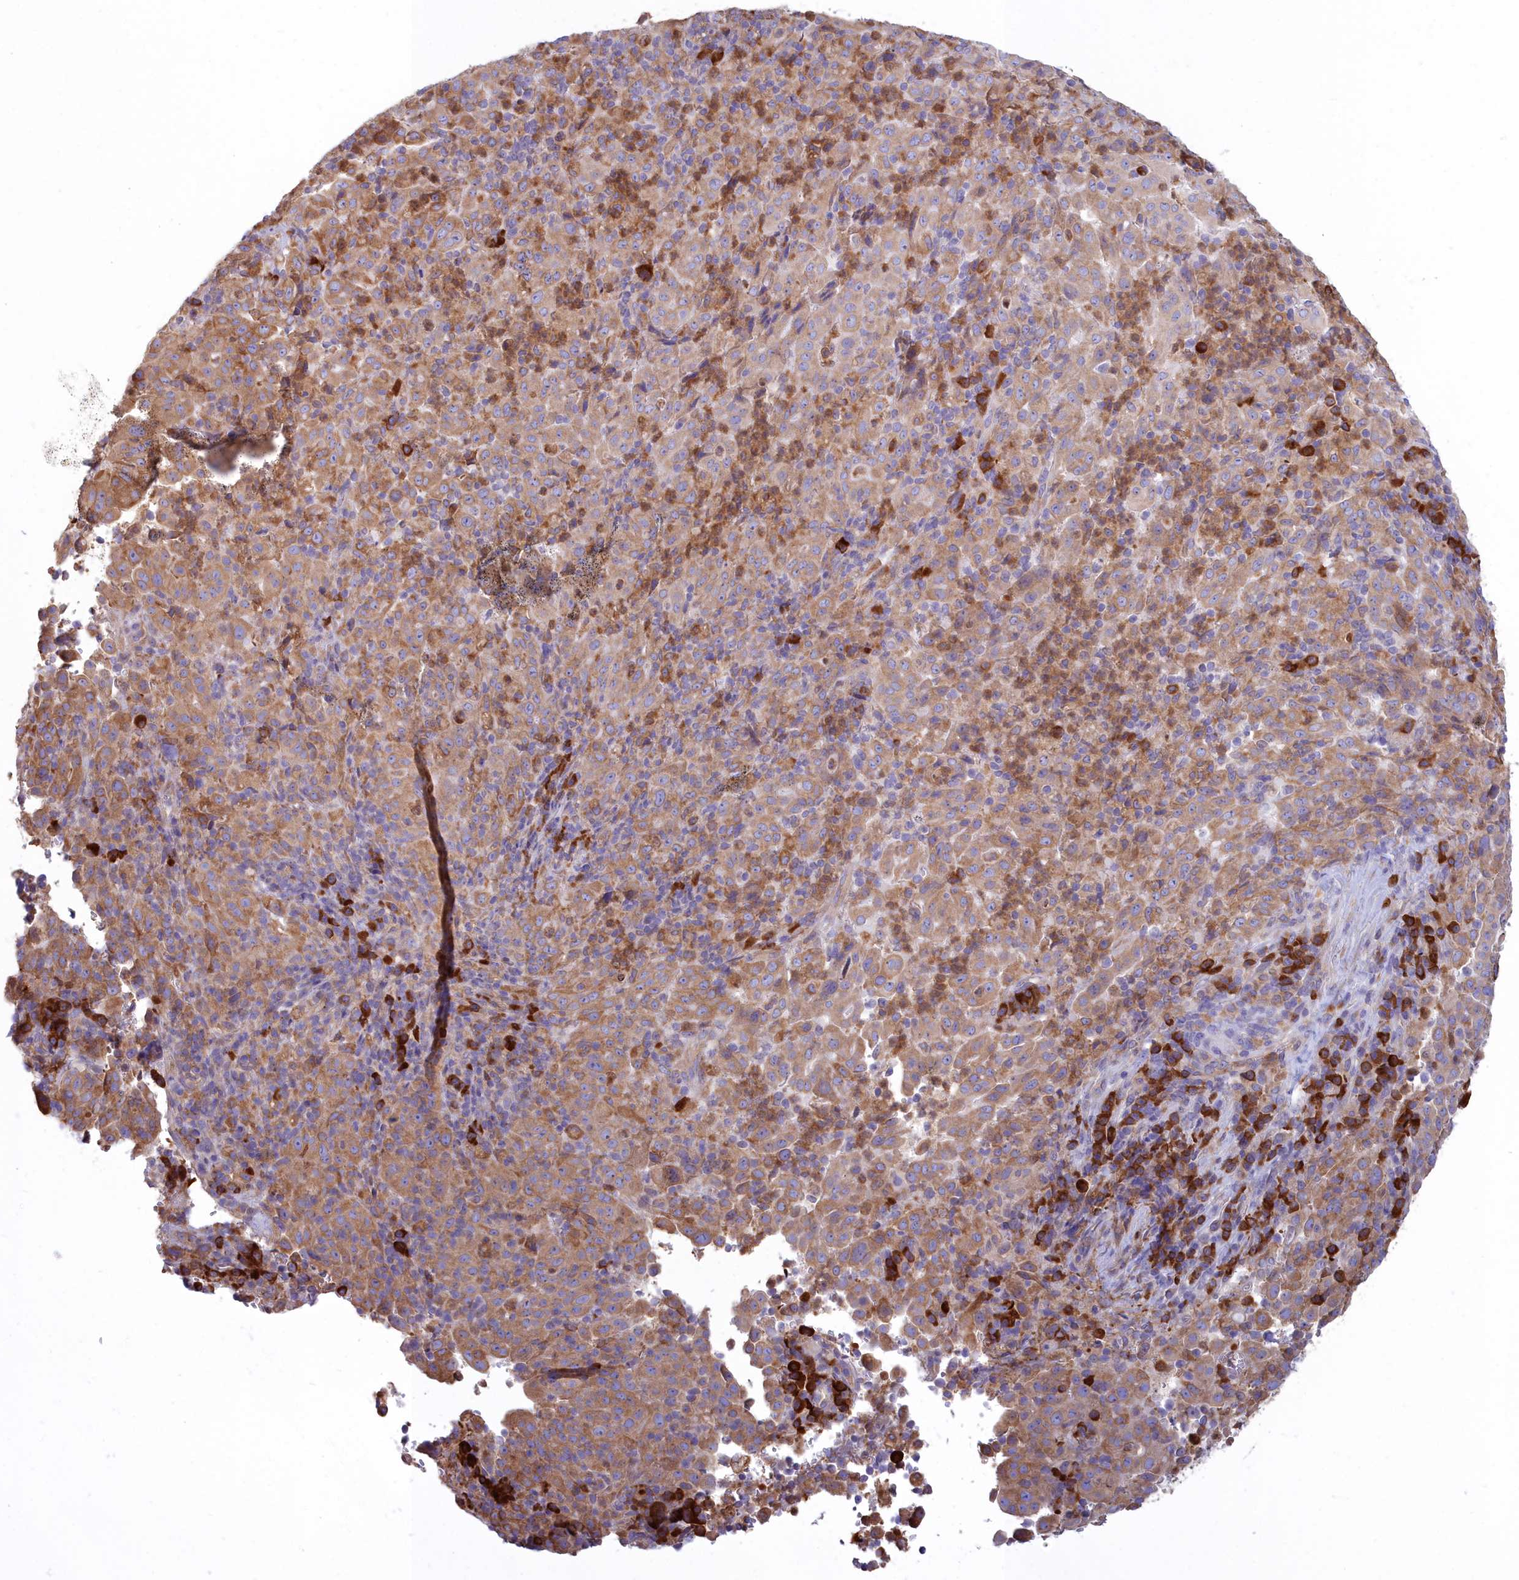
{"staining": {"intensity": "moderate", "quantity": ">75%", "location": "cytoplasmic/membranous"}, "tissue": "pancreatic cancer", "cell_type": "Tumor cells", "image_type": "cancer", "snomed": [{"axis": "morphology", "description": "Adenocarcinoma, NOS"}, {"axis": "topography", "description": "Pancreas"}], "caption": "Protein expression analysis of adenocarcinoma (pancreatic) demonstrates moderate cytoplasmic/membranous expression in about >75% of tumor cells.", "gene": "HM13", "patient": {"sex": "male", "age": 63}}